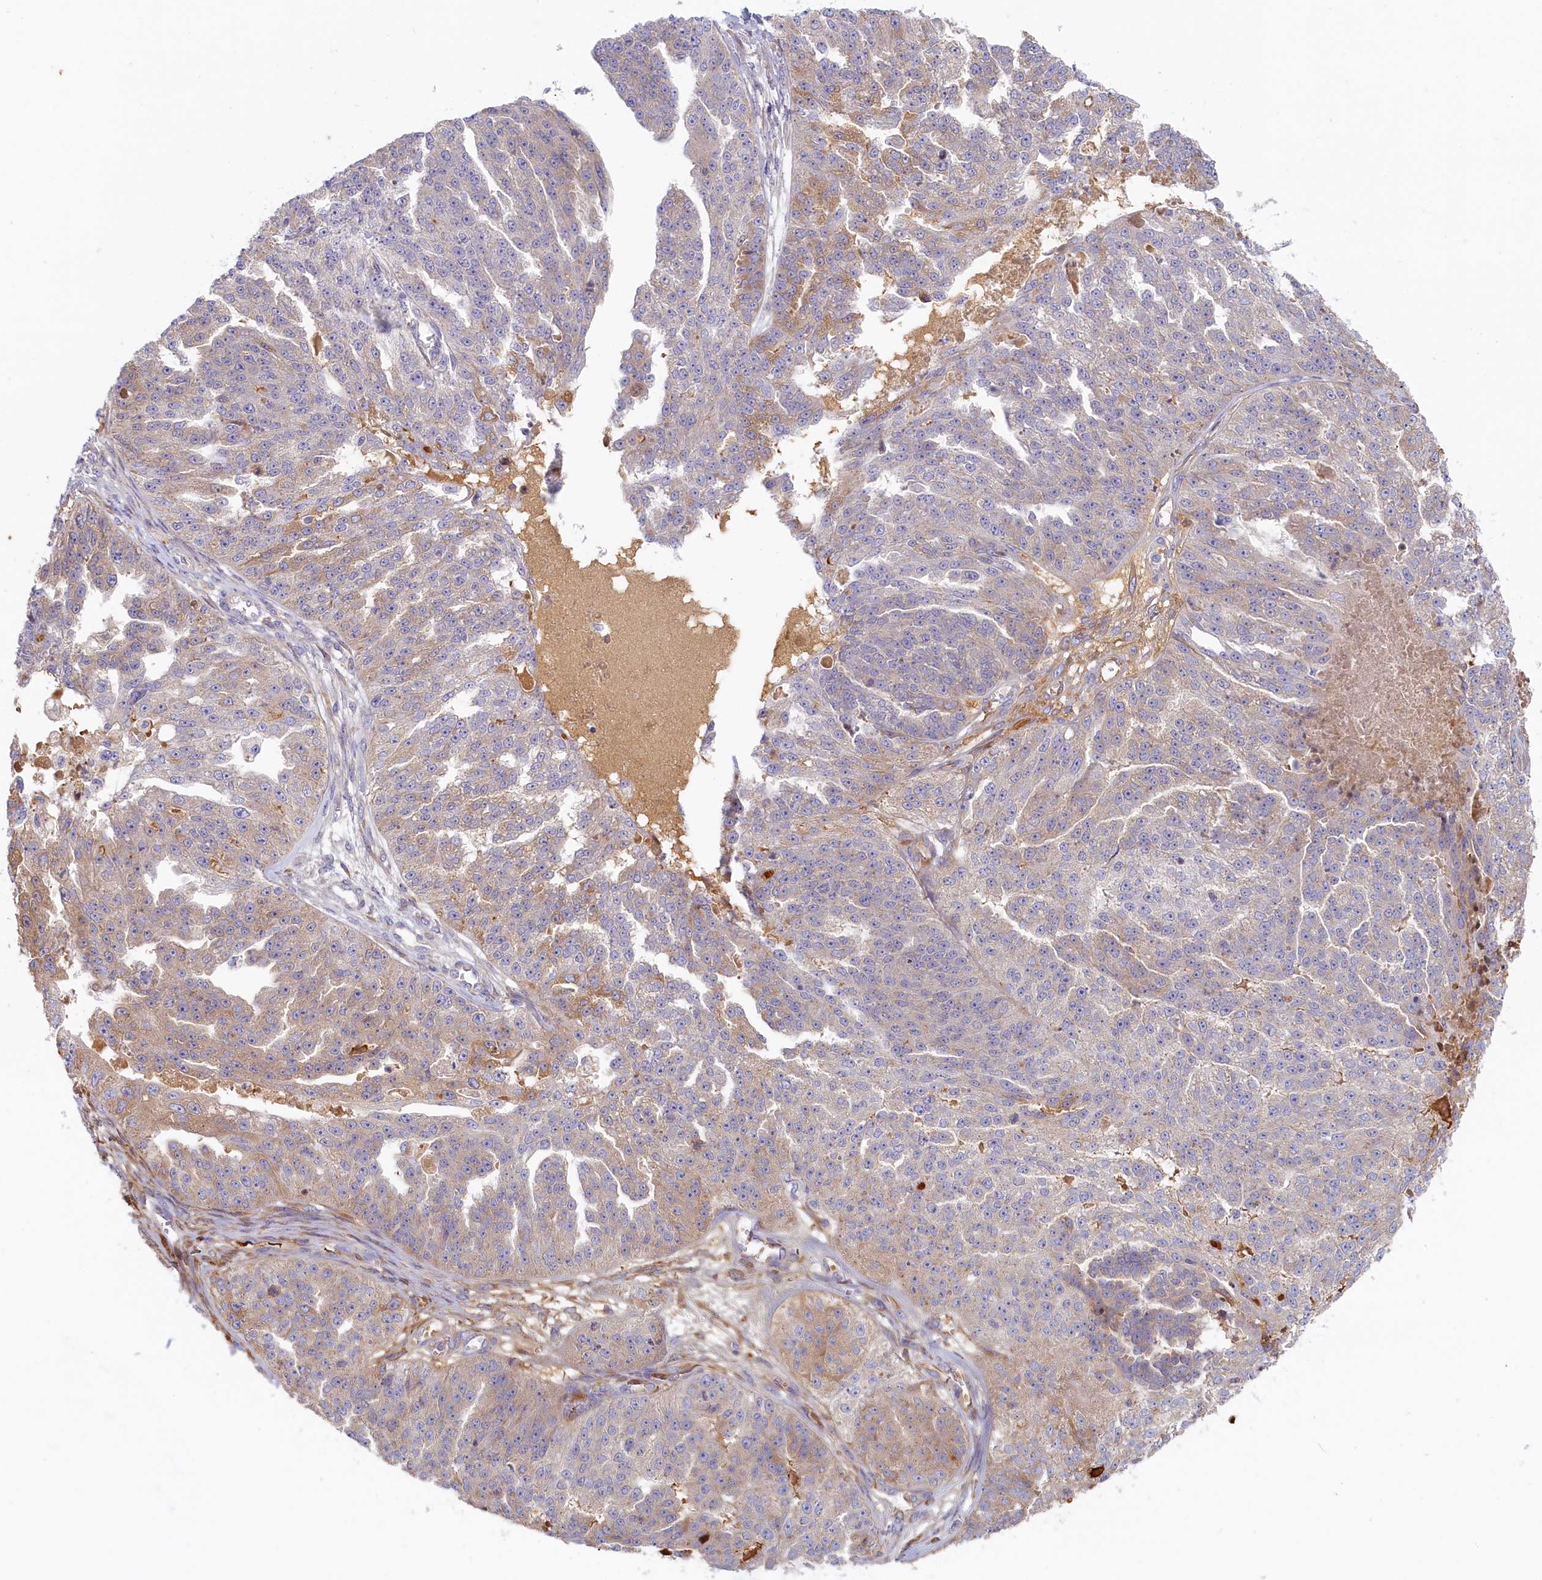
{"staining": {"intensity": "moderate", "quantity": "<25%", "location": "cytoplasmic/membranous"}, "tissue": "ovarian cancer", "cell_type": "Tumor cells", "image_type": "cancer", "snomed": [{"axis": "morphology", "description": "Cystadenocarcinoma, serous, NOS"}, {"axis": "topography", "description": "Ovary"}], "caption": "A histopathology image of human ovarian cancer (serous cystadenocarcinoma) stained for a protein exhibits moderate cytoplasmic/membranous brown staining in tumor cells. Using DAB (brown) and hematoxylin (blue) stains, captured at high magnification using brightfield microscopy.", "gene": "STX16", "patient": {"sex": "female", "age": 58}}